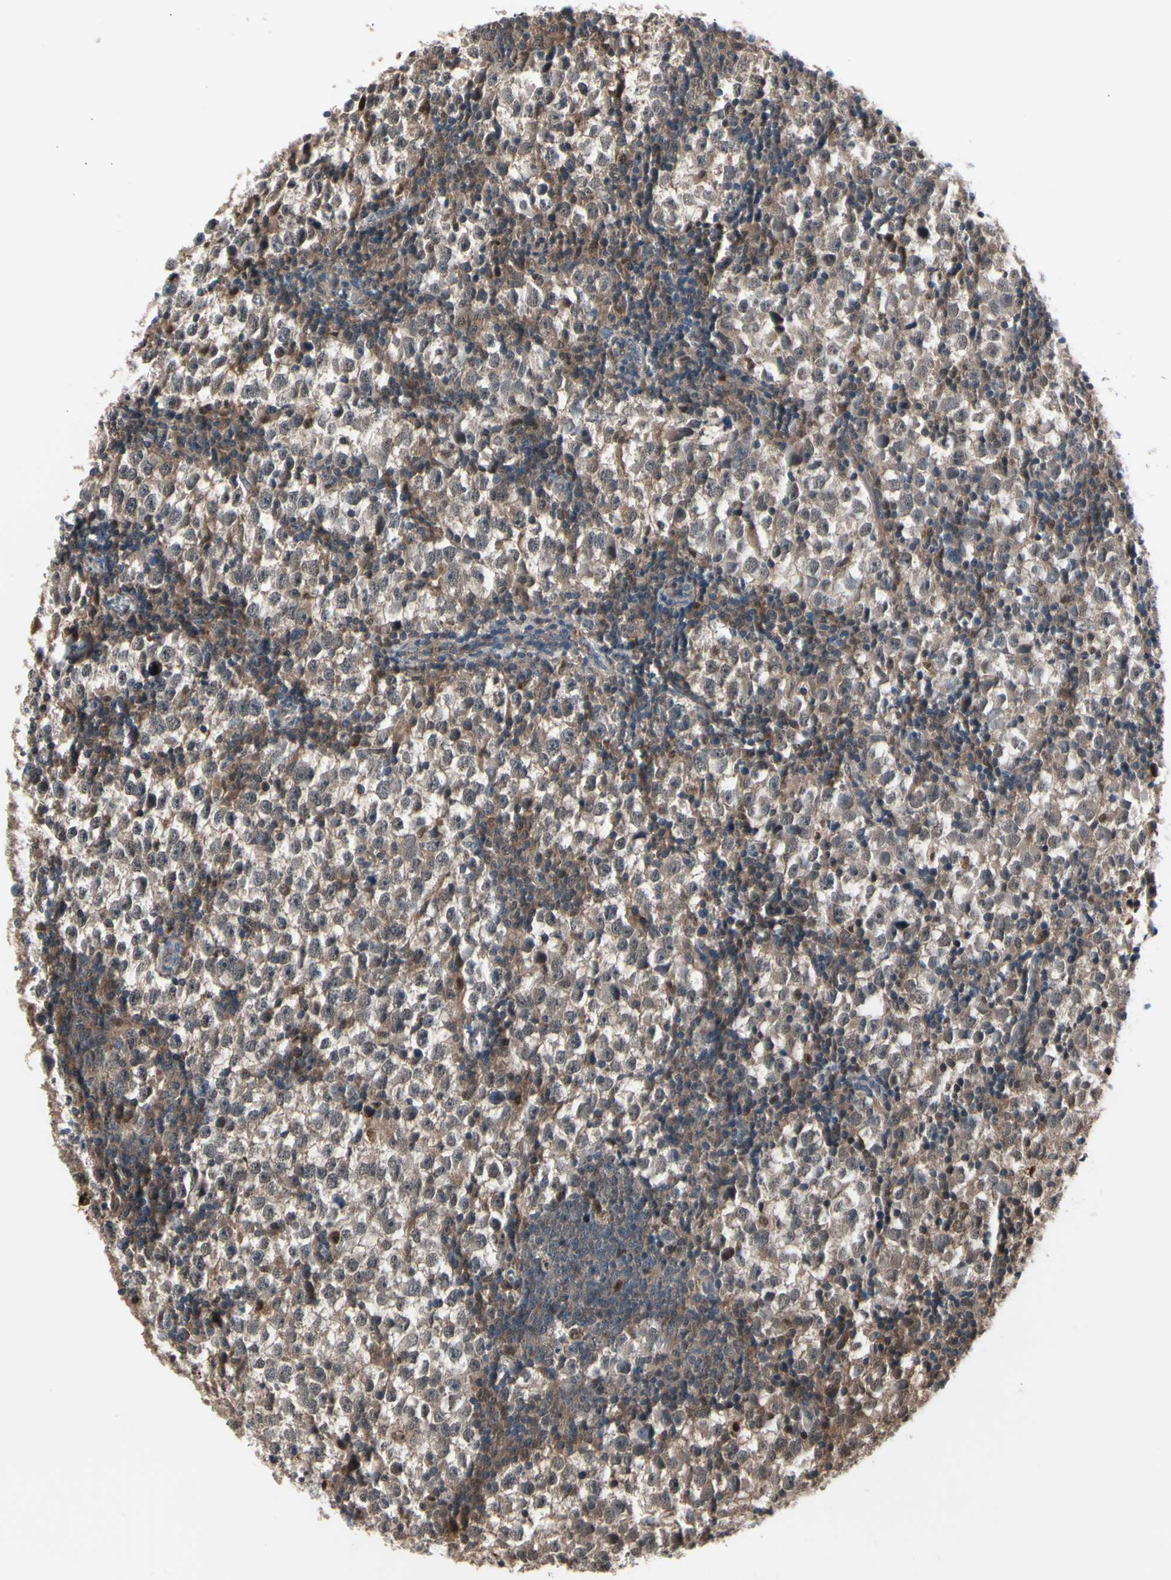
{"staining": {"intensity": "weak", "quantity": ">75%", "location": "cytoplasmic/membranous,nuclear"}, "tissue": "testis cancer", "cell_type": "Tumor cells", "image_type": "cancer", "snomed": [{"axis": "morphology", "description": "Seminoma, NOS"}, {"axis": "topography", "description": "Testis"}], "caption": "Brown immunohistochemical staining in testis cancer (seminoma) reveals weak cytoplasmic/membranous and nuclear expression in approximately >75% of tumor cells. (Stains: DAB in brown, nuclei in blue, Microscopy: brightfield microscopy at high magnification).", "gene": "PSMA2", "patient": {"sex": "male", "age": 65}}